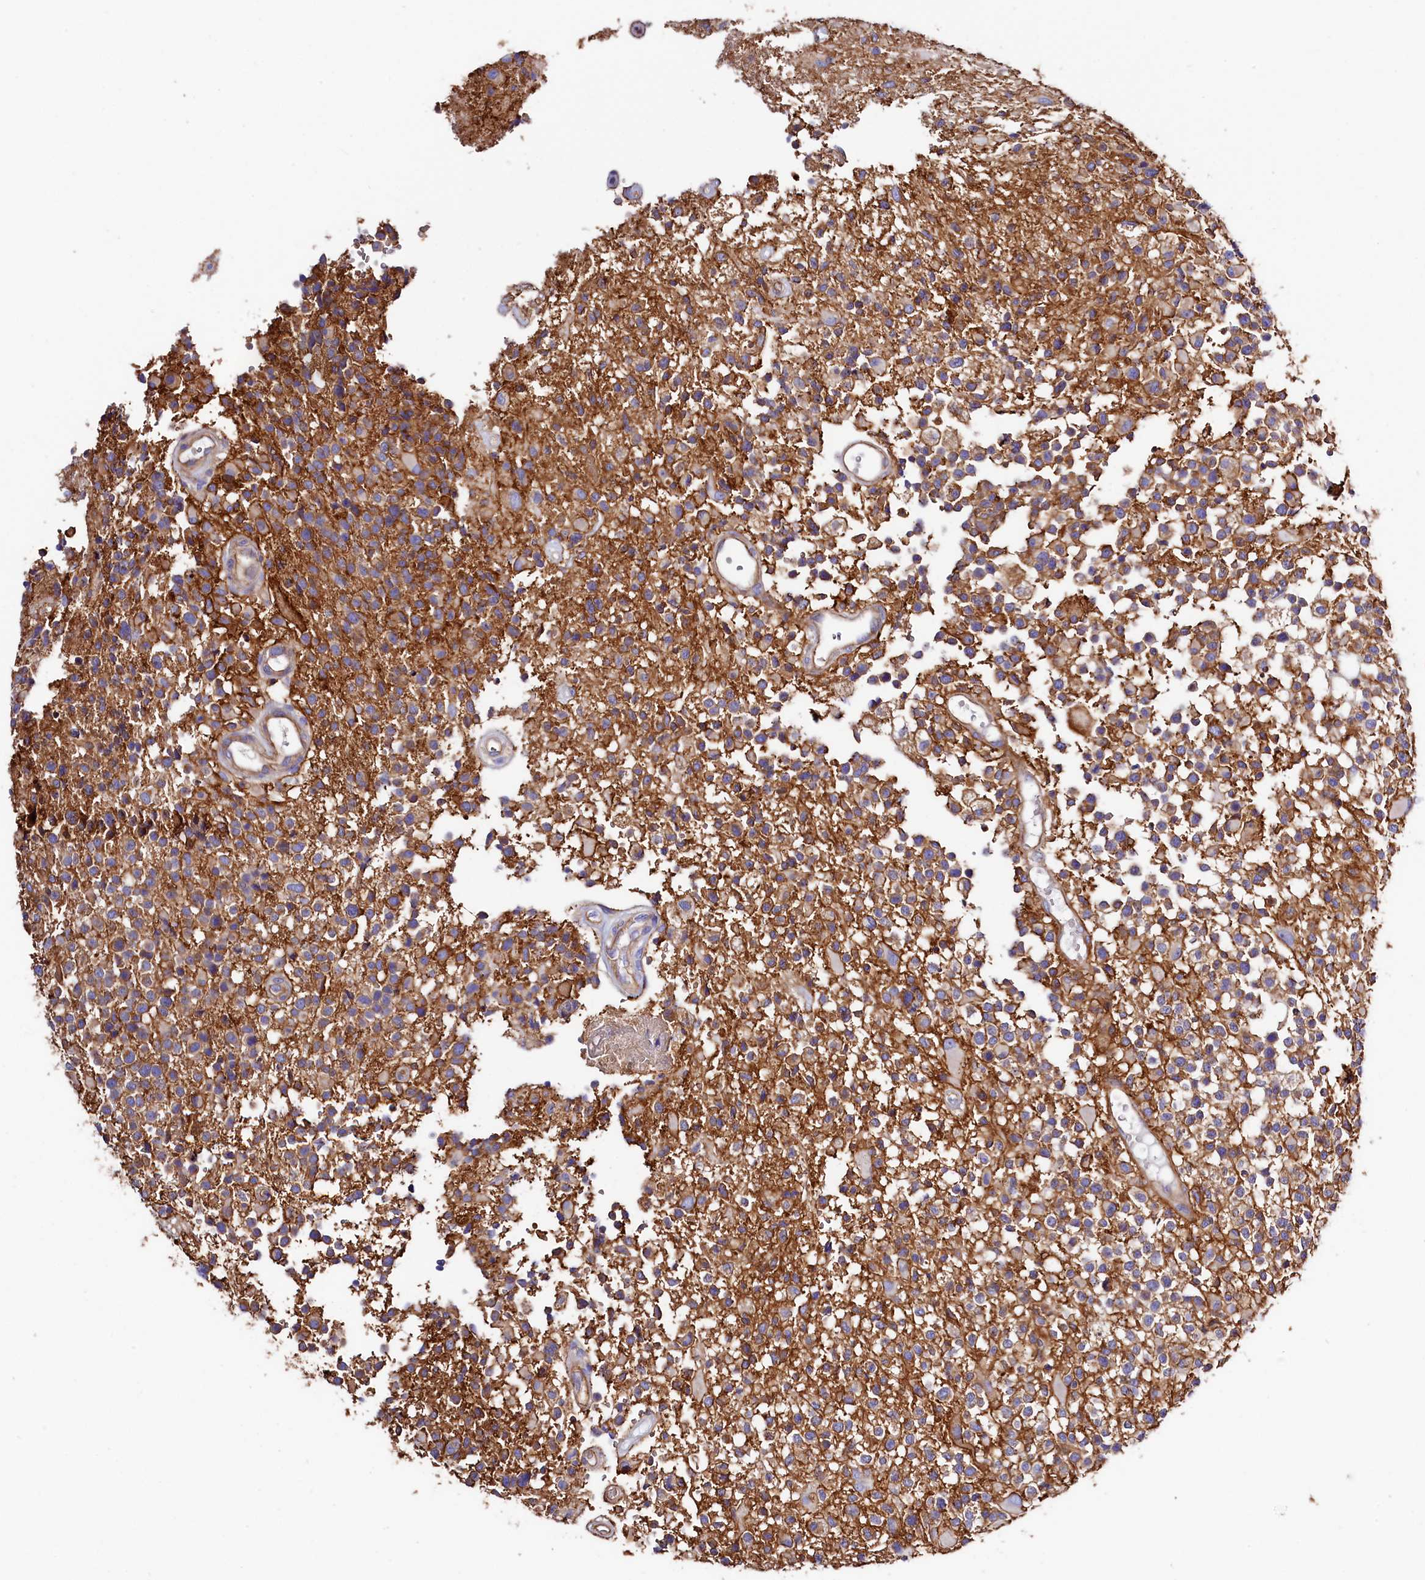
{"staining": {"intensity": "moderate", "quantity": "<25%", "location": "cytoplasmic/membranous"}, "tissue": "glioma", "cell_type": "Tumor cells", "image_type": "cancer", "snomed": [{"axis": "morphology", "description": "Glioma, malignant, High grade"}, {"axis": "morphology", "description": "Glioblastoma, NOS"}, {"axis": "topography", "description": "Brain"}], "caption": "Moderate cytoplasmic/membranous expression for a protein is identified in approximately <25% of tumor cells of glioblastoma using immunohistochemistry (IHC).", "gene": "ATP2B4", "patient": {"sex": "male", "age": 60}}